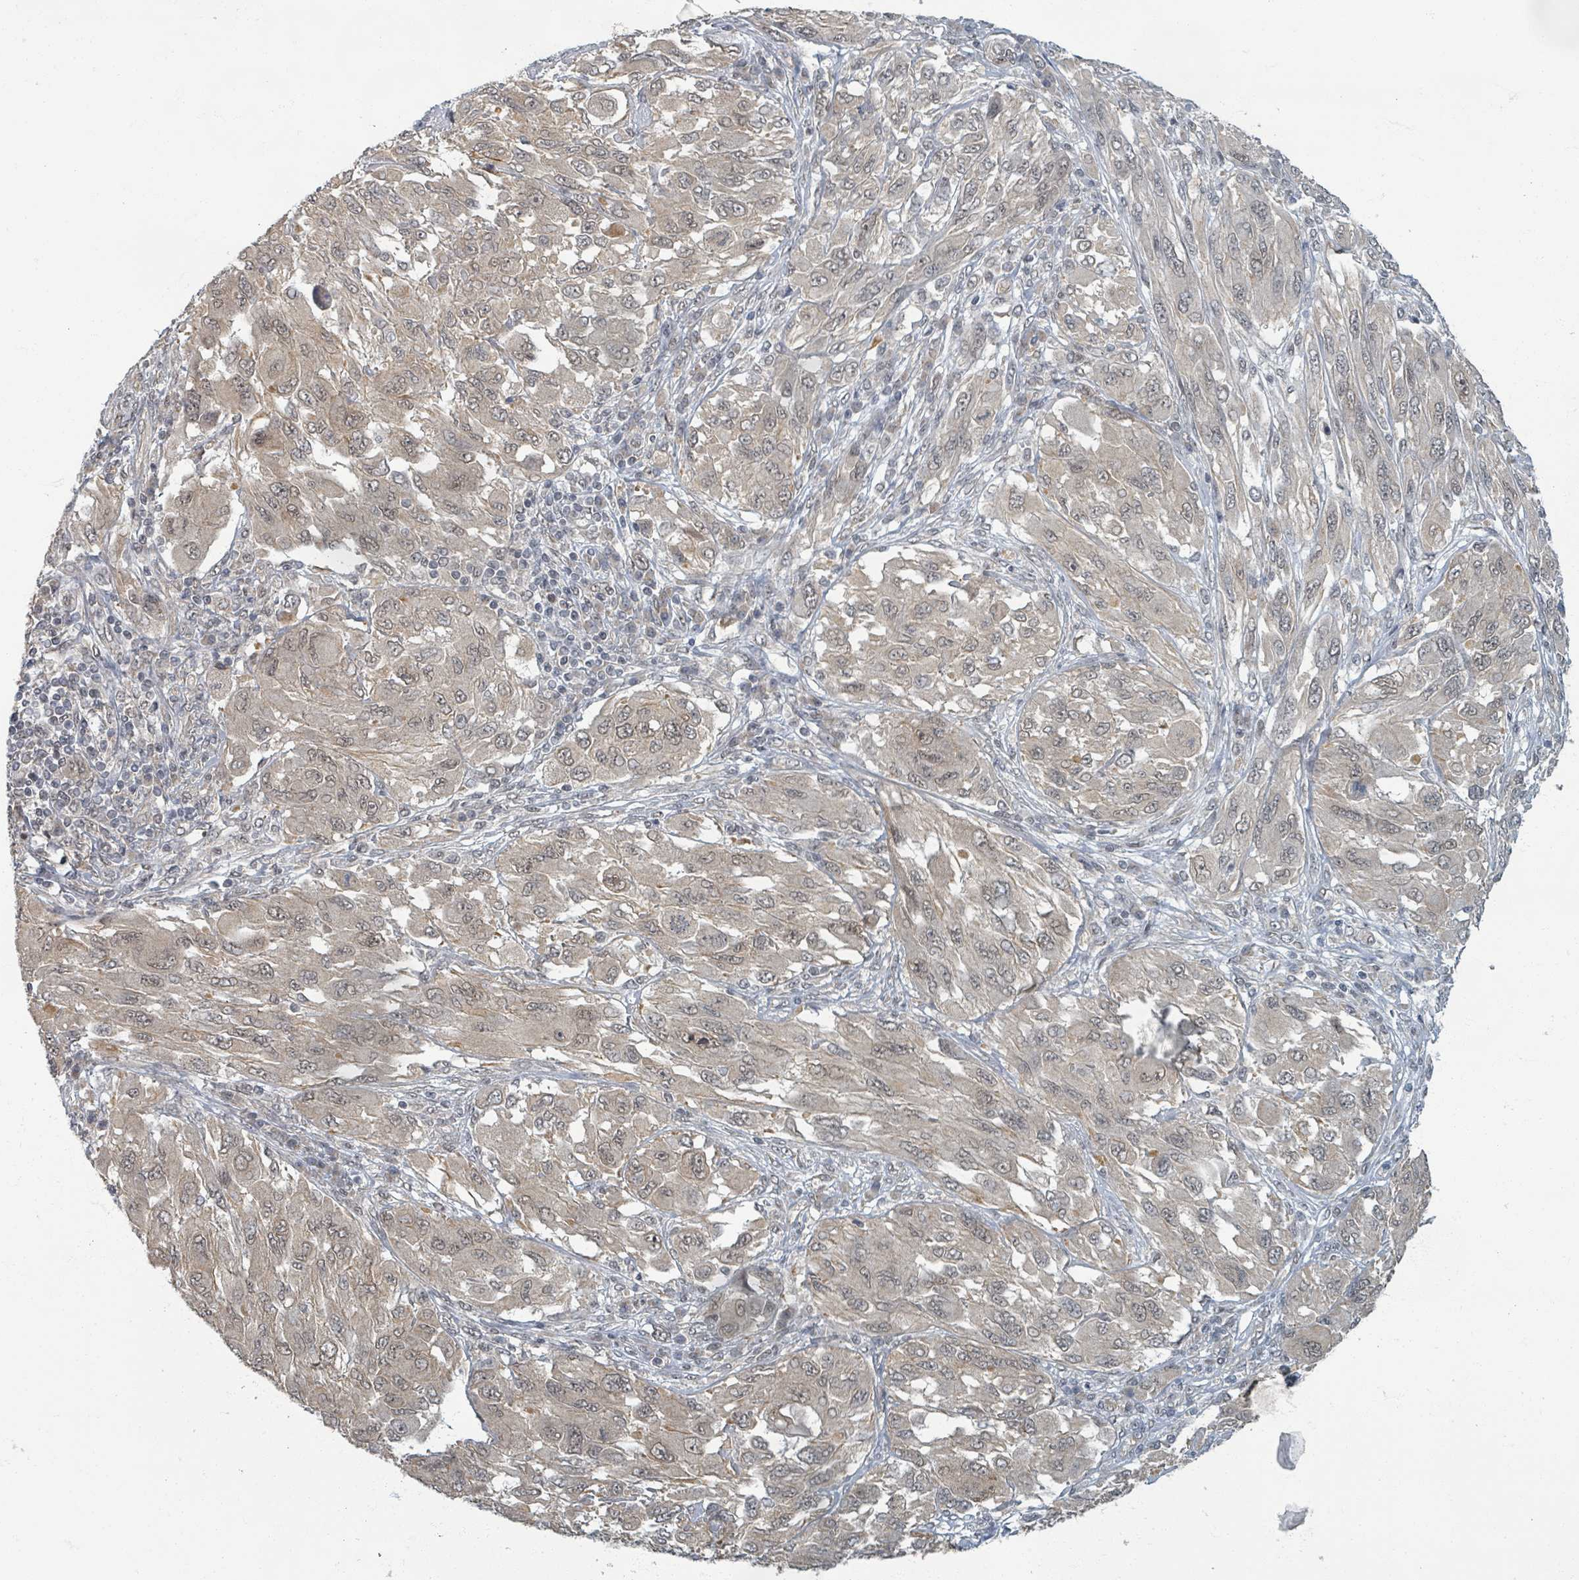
{"staining": {"intensity": "weak", "quantity": "25%-75%", "location": "nuclear"}, "tissue": "melanoma", "cell_type": "Tumor cells", "image_type": "cancer", "snomed": [{"axis": "morphology", "description": "Malignant melanoma, NOS"}, {"axis": "topography", "description": "Skin"}], "caption": "The image demonstrates a brown stain indicating the presence of a protein in the nuclear of tumor cells in melanoma. The protein of interest is stained brown, and the nuclei are stained in blue (DAB (3,3'-diaminobenzidine) IHC with brightfield microscopy, high magnification).", "gene": "INTS15", "patient": {"sex": "female", "age": 91}}